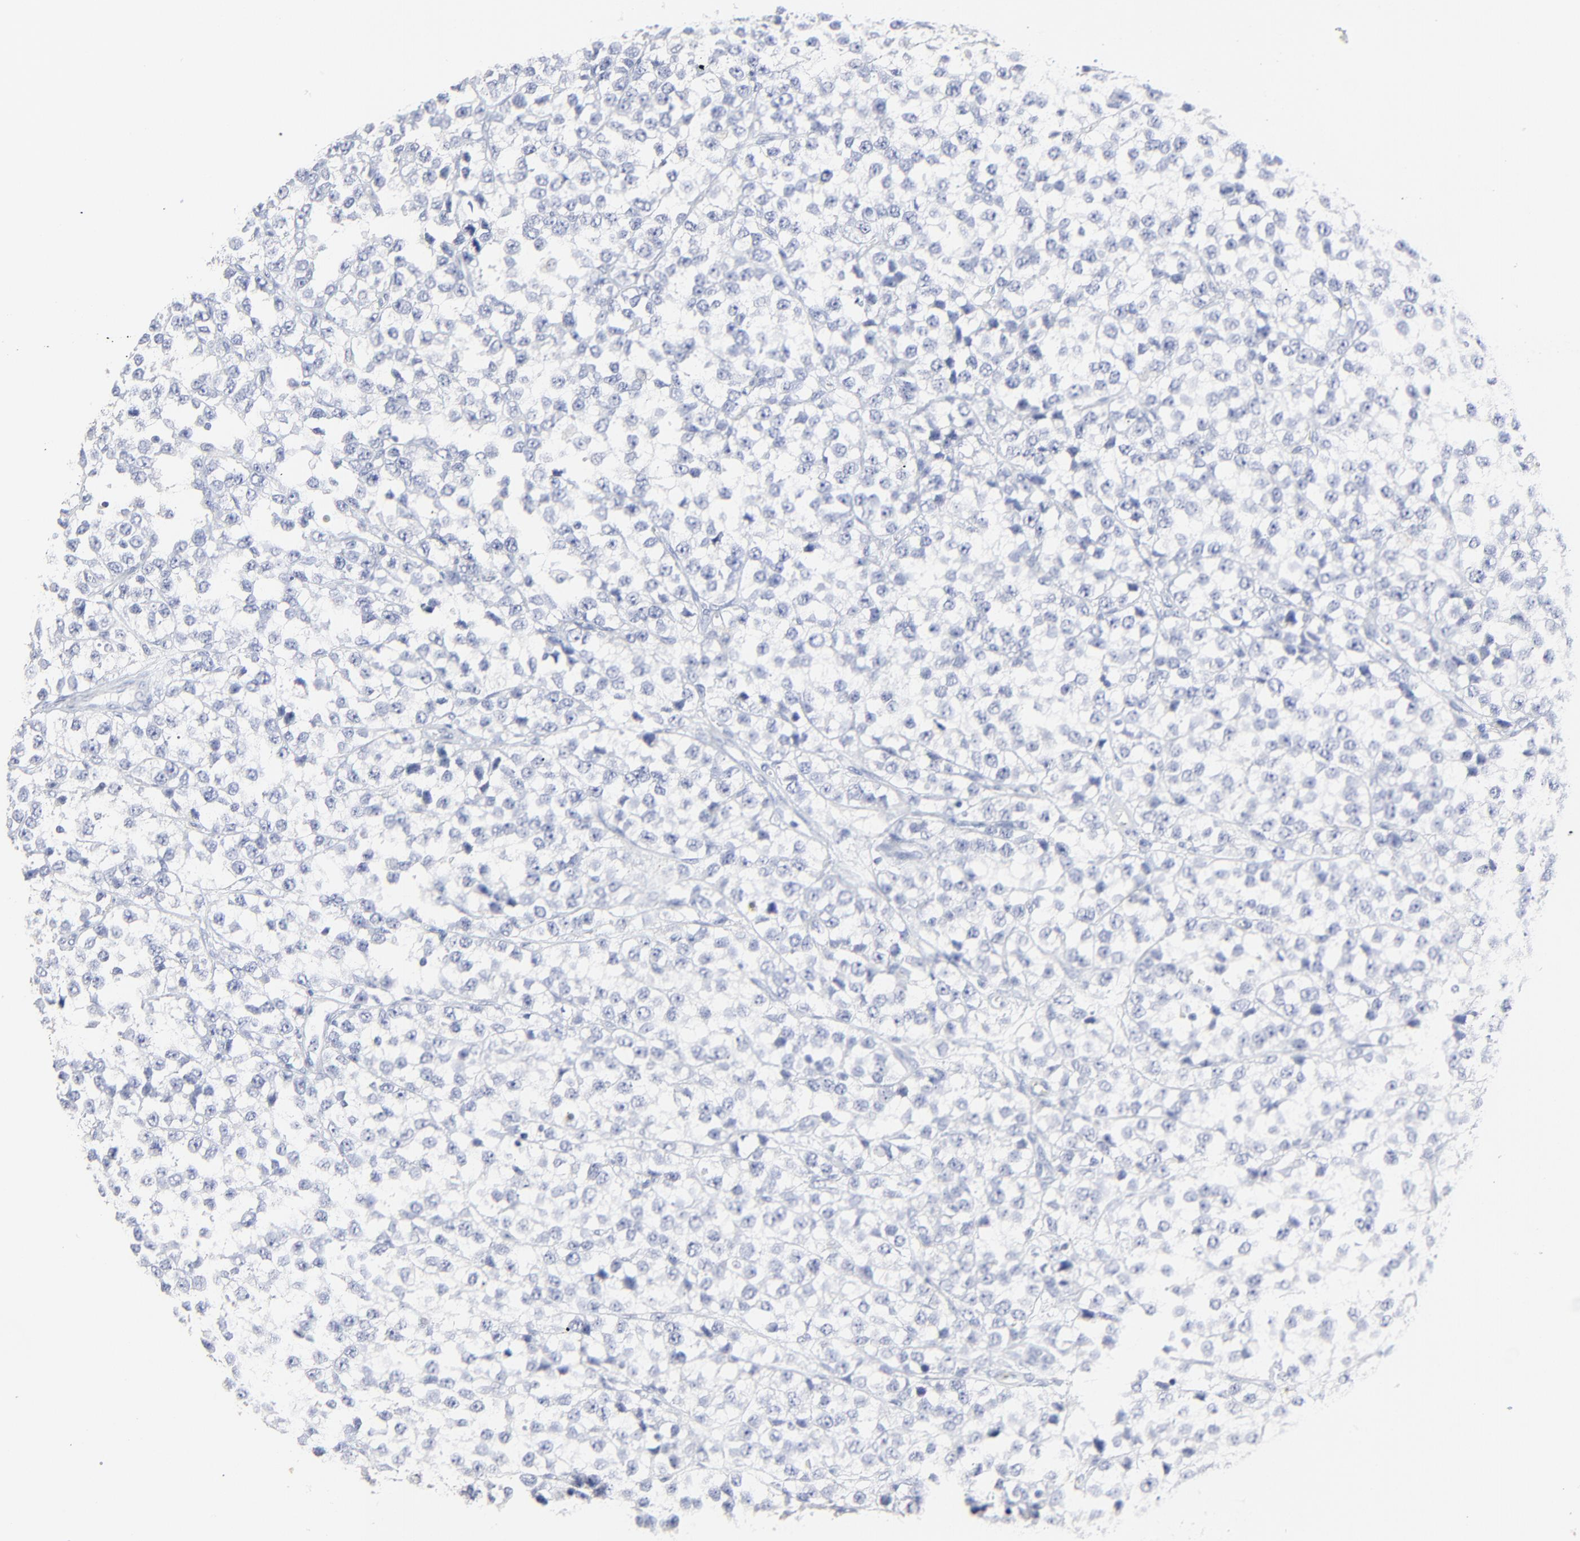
{"staining": {"intensity": "negative", "quantity": "none", "location": "none"}, "tissue": "testis cancer", "cell_type": "Tumor cells", "image_type": "cancer", "snomed": [{"axis": "morphology", "description": "Seminoma, NOS"}, {"axis": "topography", "description": "Testis"}], "caption": "High power microscopy micrograph of an immunohistochemistry (IHC) micrograph of testis cancer (seminoma), revealing no significant expression in tumor cells.", "gene": "LCN2", "patient": {"sex": "male", "age": 25}}